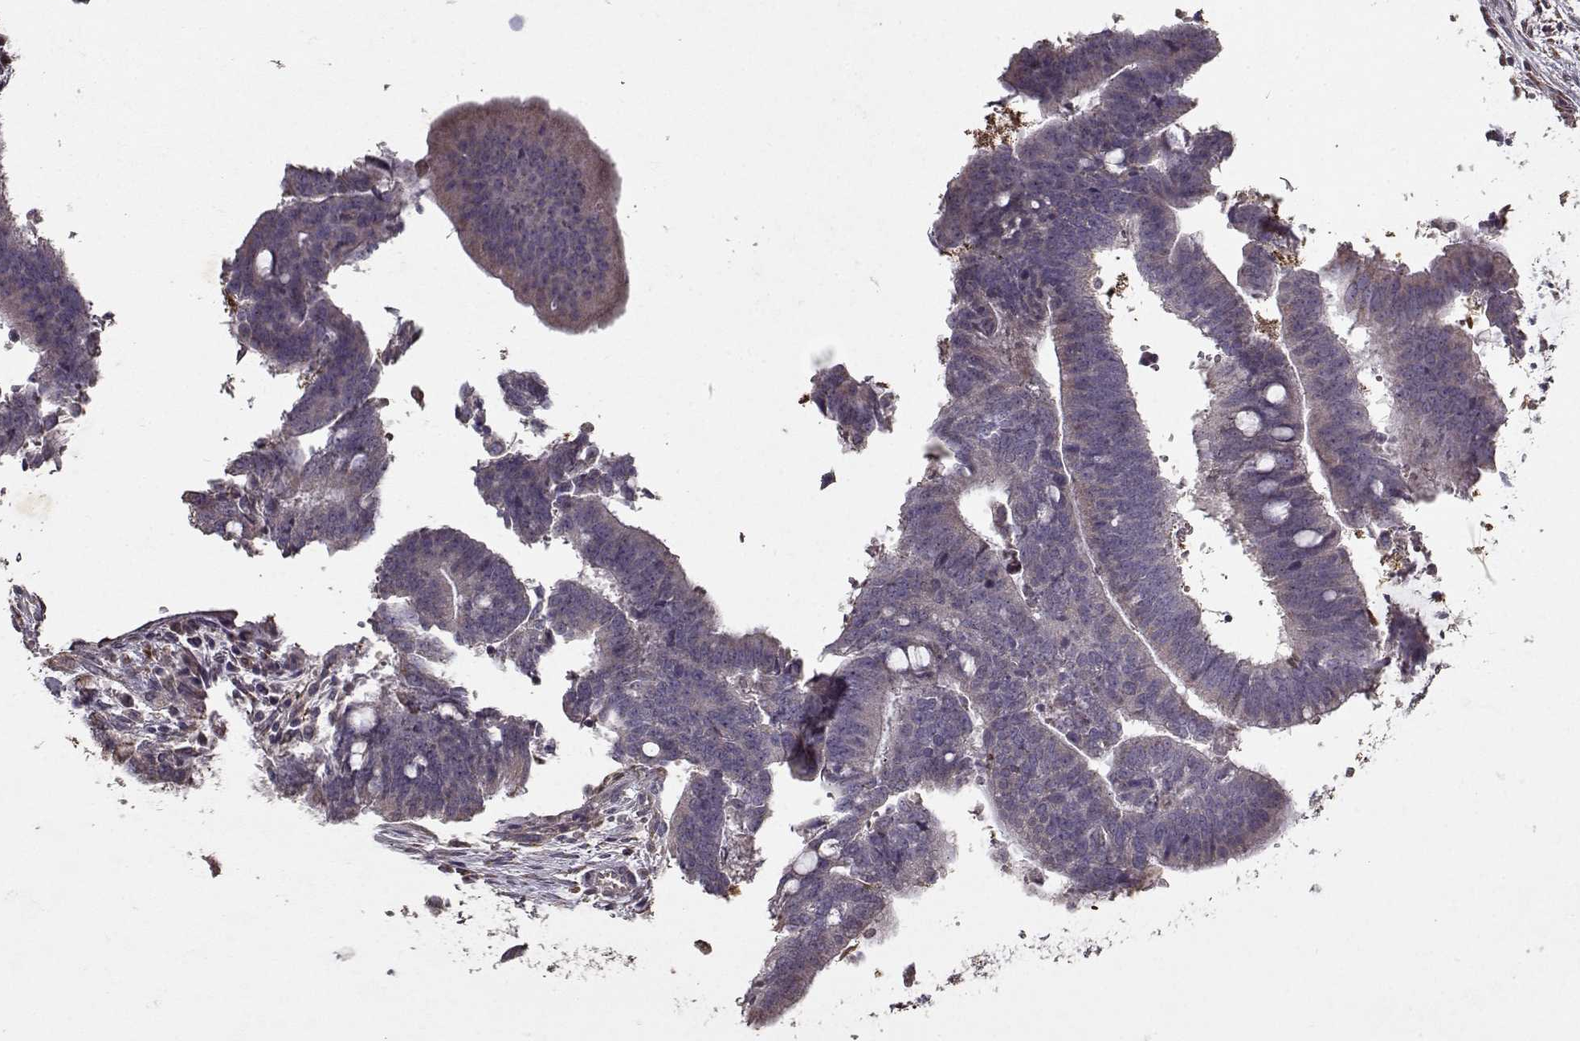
{"staining": {"intensity": "weak", "quantity": "<25%", "location": "cytoplasmic/membranous"}, "tissue": "colorectal cancer", "cell_type": "Tumor cells", "image_type": "cancer", "snomed": [{"axis": "morphology", "description": "Adenocarcinoma, NOS"}, {"axis": "topography", "description": "Colon"}], "caption": "Colorectal cancer (adenocarcinoma) stained for a protein using immunohistochemistry reveals no staining tumor cells.", "gene": "LAMA2", "patient": {"sex": "female", "age": 43}}